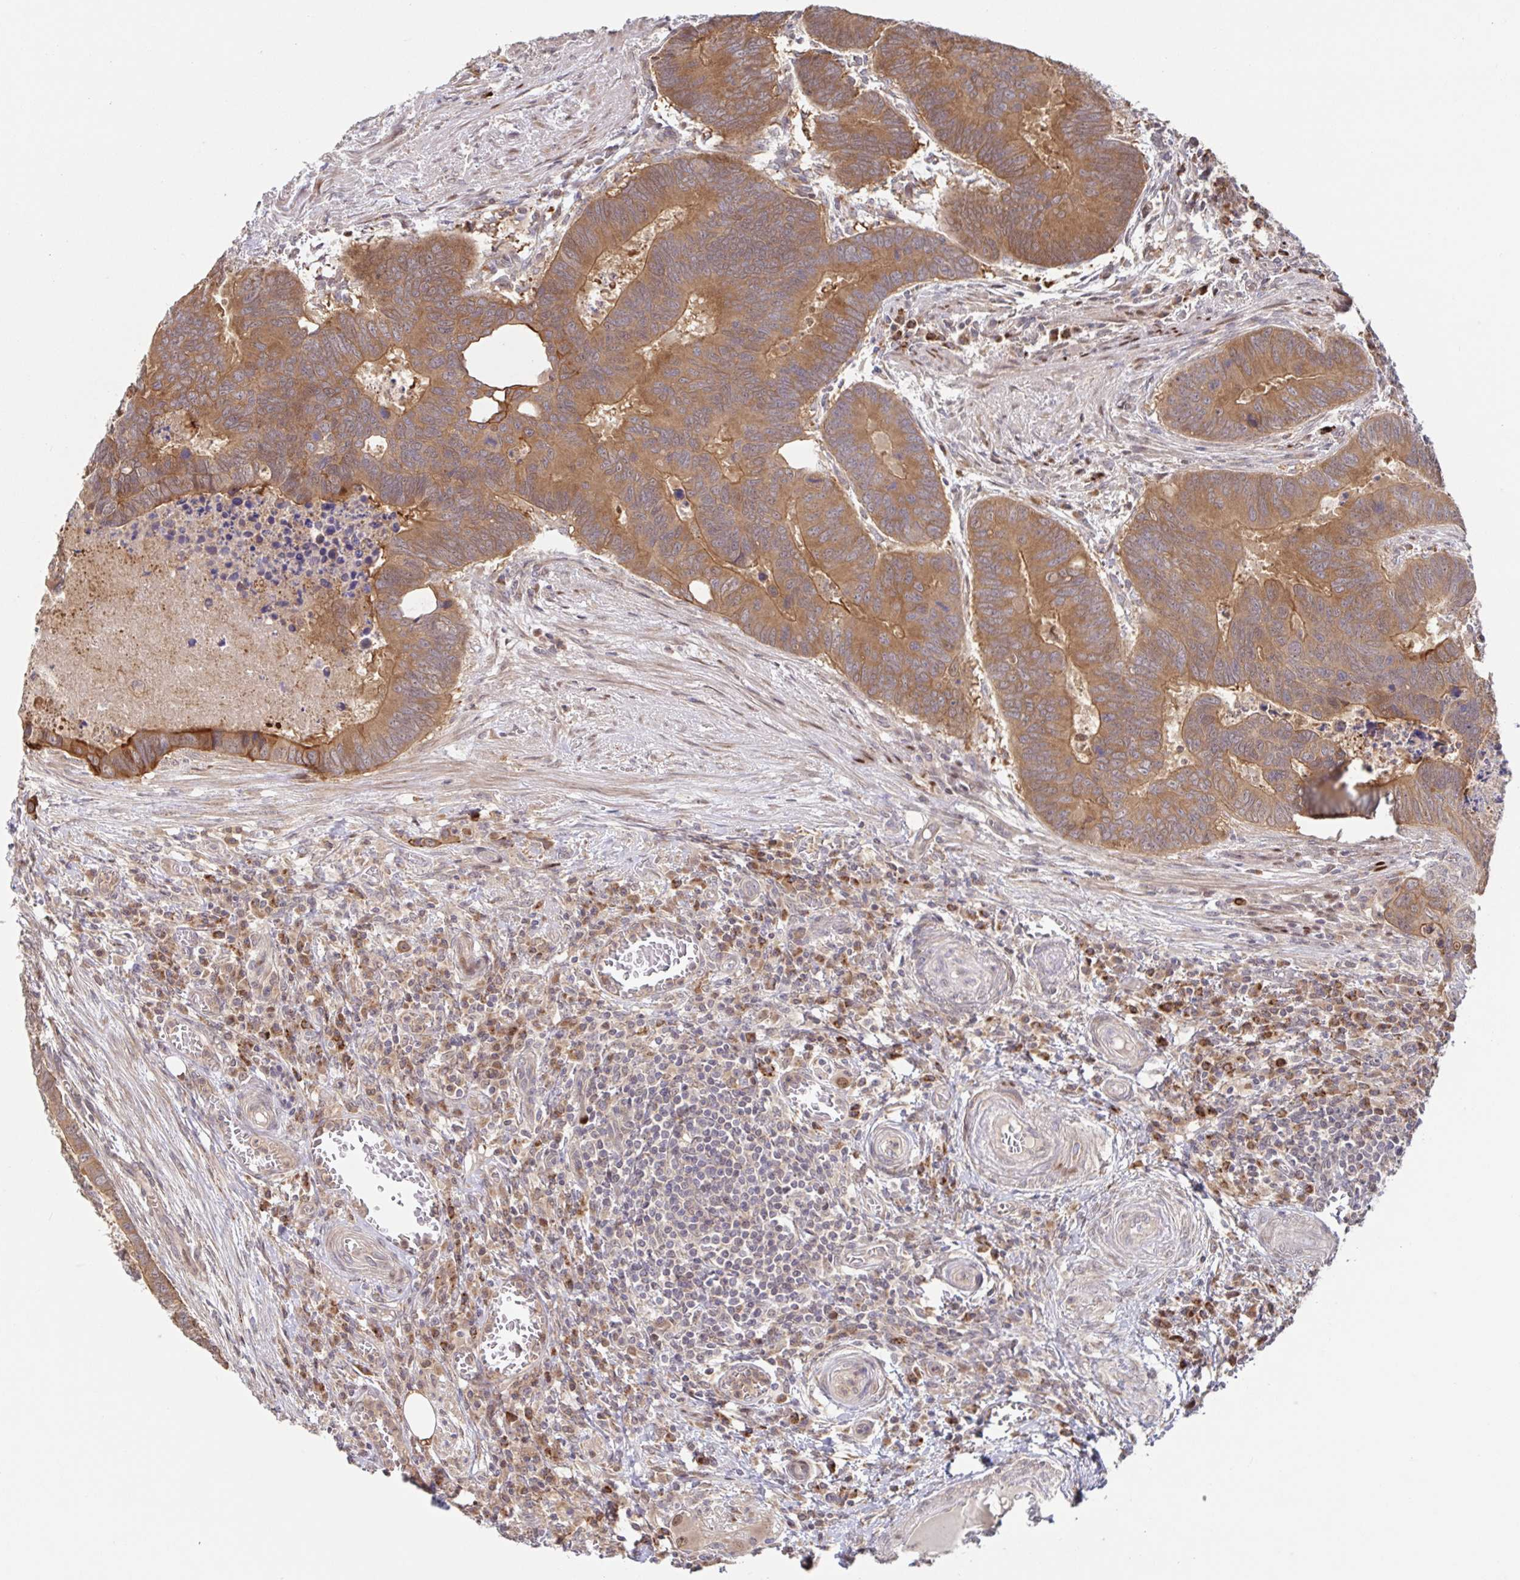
{"staining": {"intensity": "moderate", "quantity": ">75%", "location": "cytoplasmic/membranous"}, "tissue": "colorectal cancer", "cell_type": "Tumor cells", "image_type": "cancer", "snomed": [{"axis": "morphology", "description": "Adenocarcinoma, NOS"}, {"axis": "topography", "description": "Colon"}], "caption": "Immunohistochemistry (IHC) staining of colorectal adenocarcinoma, which displays medium levels of moderate cytoplasmic/membranous staining in about >75% of tumor cells indicating moderate cytoplasmic/membranous protein staining. The staining was performed using DAB (brown) for protein detection and nuclei were counterstained in hematoxylin (blue).", "gene": "AACS", "patient": {"sex": "male", "age": 62}}